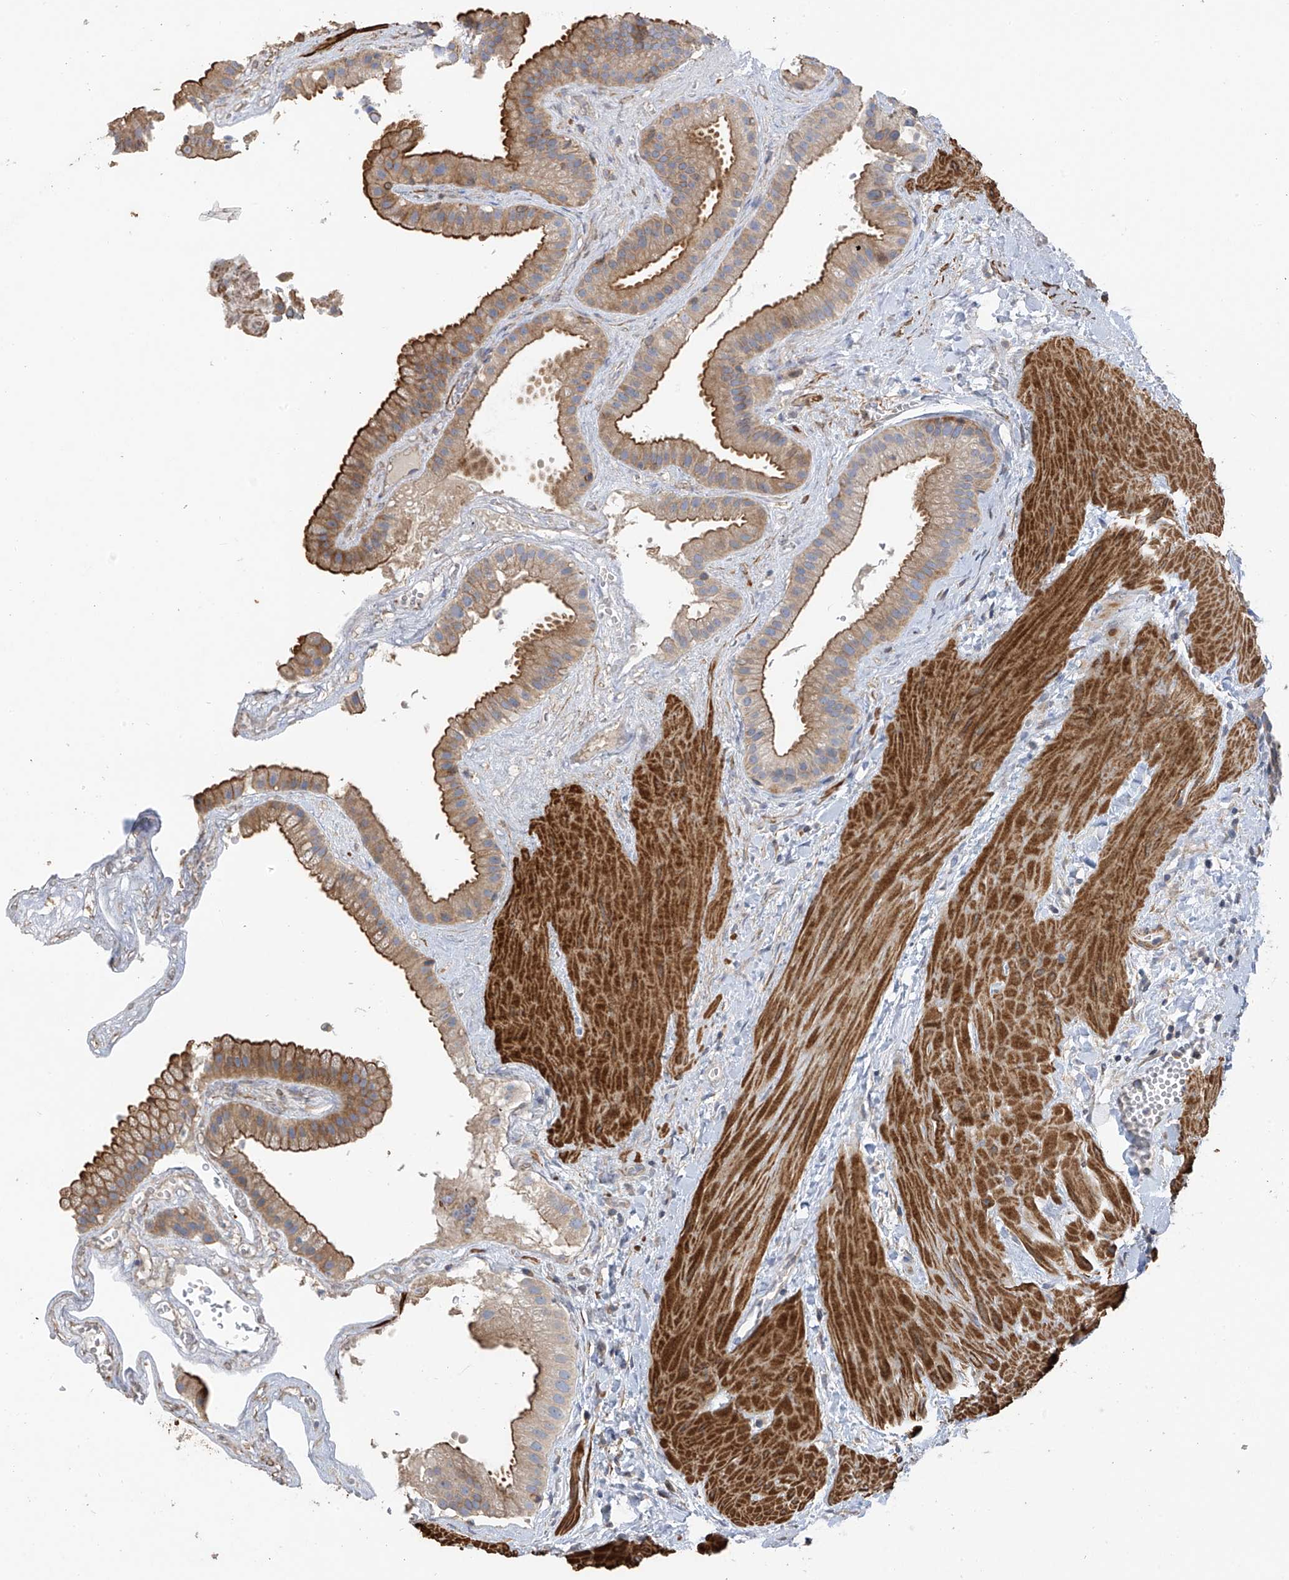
{"staining": {"intensity": "strong", "quantity": "25%-75%", "location": "cytoplasmic/membranous"}, "tissue": "gallbladder", "cell_type": "Glandular cells", "image_type": "normal", "snomed": [{"axis": "morphology", "description": "Normal tissue, NOS"}, {"axis": "topography", "description": "Gallbladder"}], "caption": "Protein expression analysis of benign human gallbladder reveals strong cytoplasmic/membranous positivity in approximately 25%-75% of glandular cells.", "gene": "SLC43A3", "patient": {"sex": "male", "age": 55}}